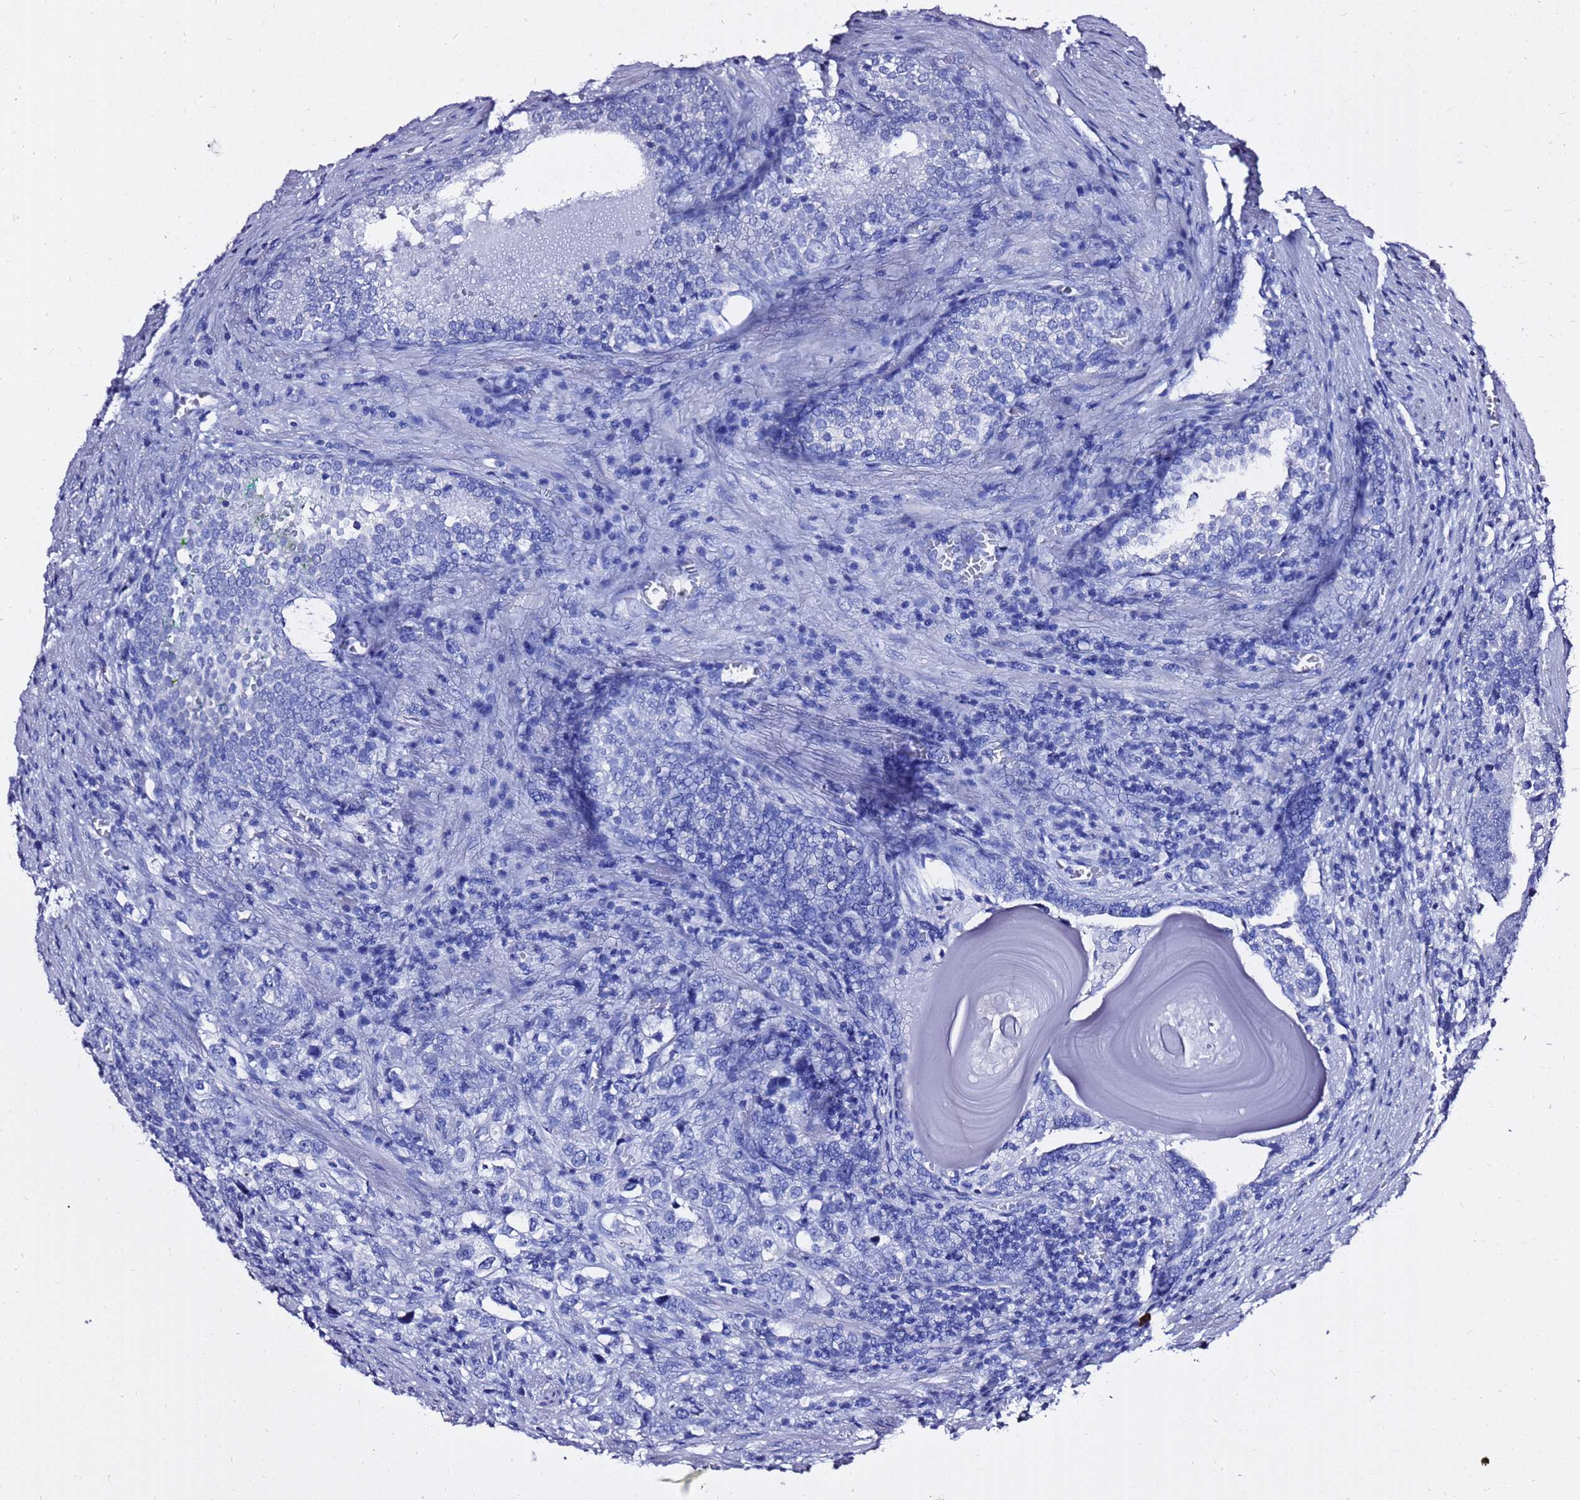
{"staining": {"intensity": "negative", "quantity": "none", "location": "none"}, "tissue": "prostate cancer", "cell_type": "Tumor cells", "image_type": "cancer", "snomed": [{"axis": "morphology", "description": "Adenocarcinoma, High grade"}, {"axis": "topography", "description": "Prostate"}], "caption": "There is no significant positivity in tumor cells of prostate adenocarcinoma (high-grade). (Stains: DAB (3,3'-diaminobenzidine) immunohistochemistry with hematoxylin counter stain, Microscopy: brightfield microscopy at high magnification).", "gene": "LIPF", "patient": {"sex": "male", "age": 71}}